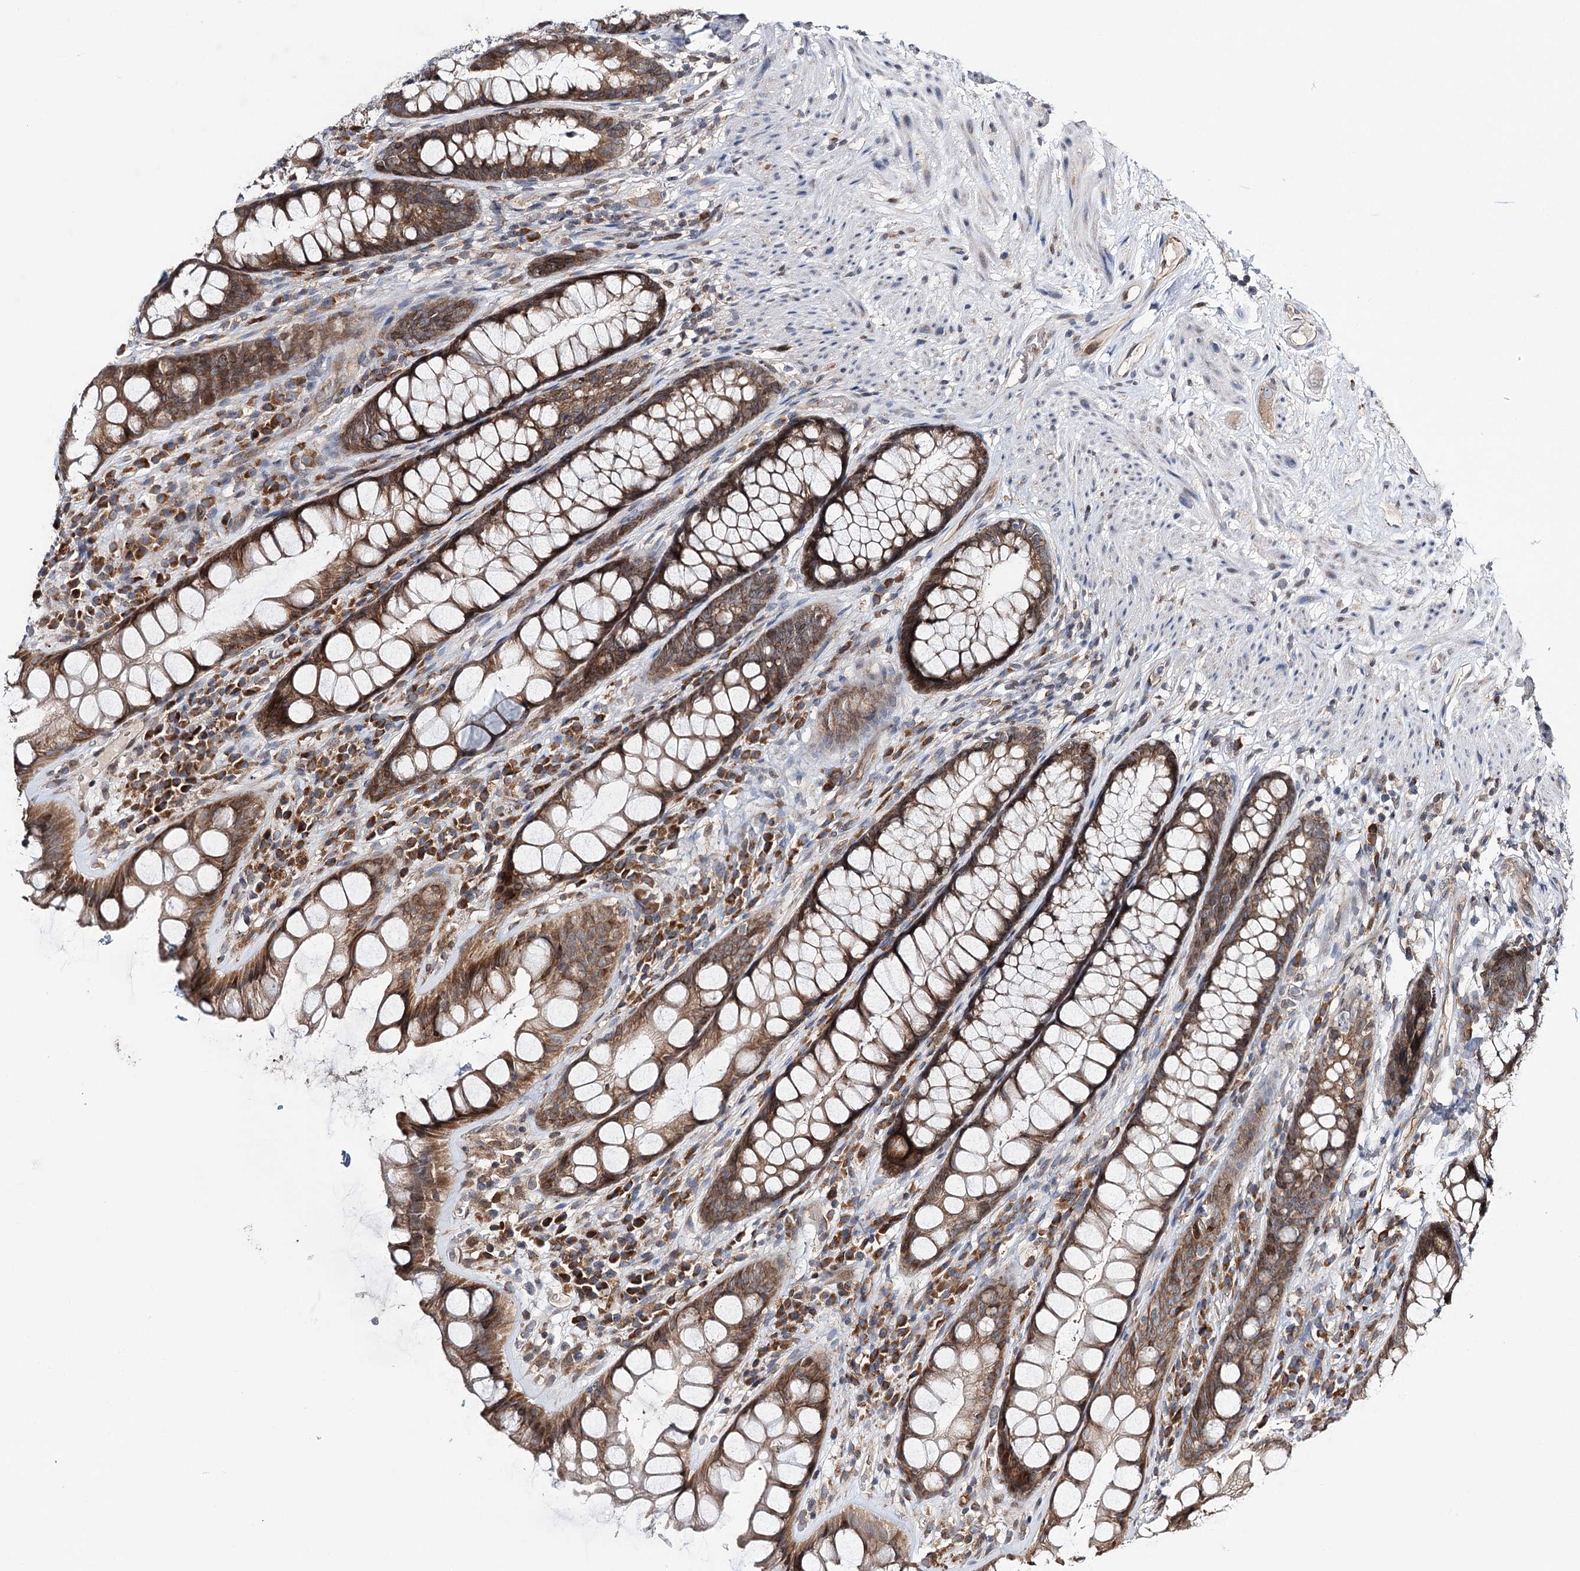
{"staining": {"intensity": "moderate", "quantity": ">75%", "location": "cytoplasmic/membranous"}, "tissue": "rectum", "cell_type": "Glandular cells", "image_type": "normal", "snomed": [{"axis": "morphology", "description": "Normal tissue, NOS"}, {"axis": "topography", "description": "Rectum"}], "caption": "Unremarkable rectum exhibits moderate cytoplasmic/membranous expression in about >75% of glandular cells, visualized by immunohistochemistry. The staining was performed using DAB to visualize the protein expression in brown, while the nuclei were stained in blue with hematoxylin (Magnification: 20x).", "gene": "CFAP46", "patient": {"sex": "male", "age": 74}}